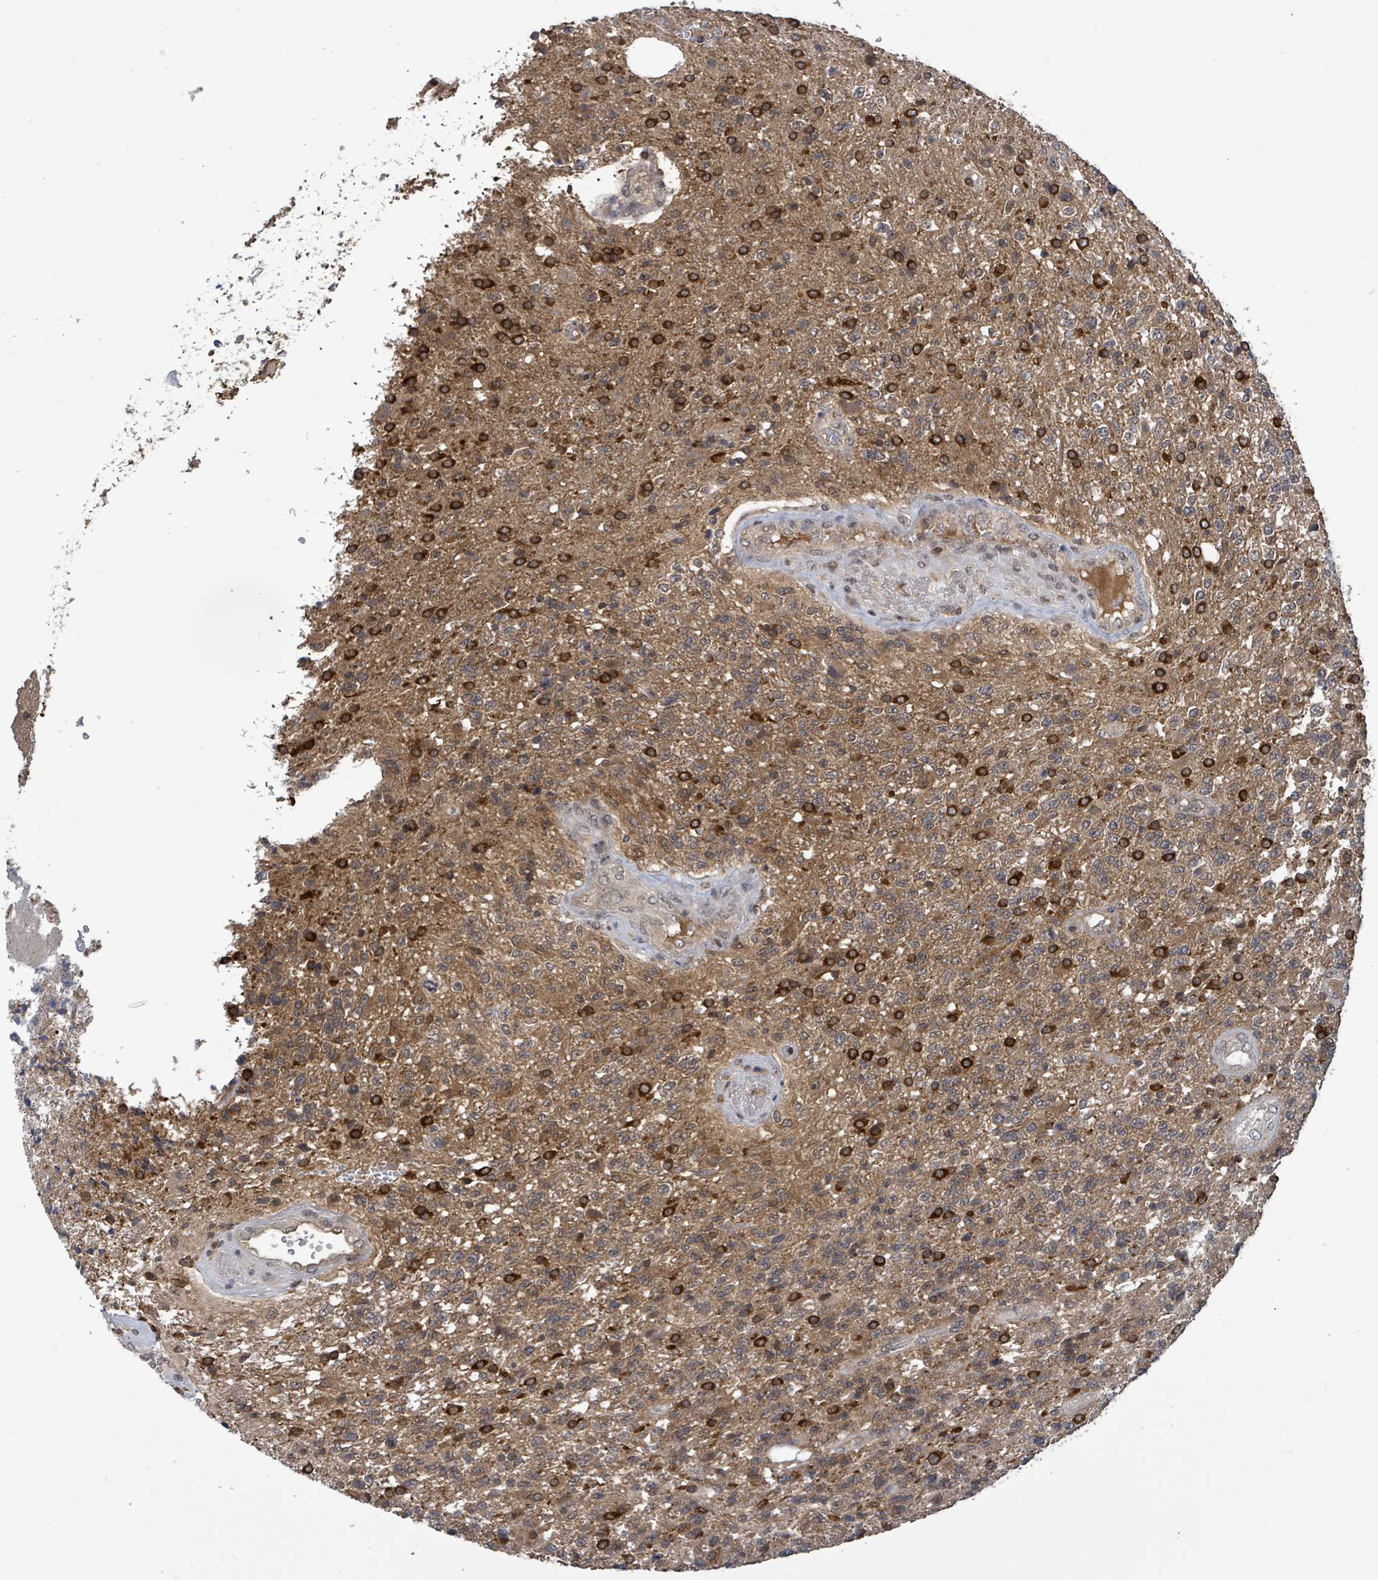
{"staining": {"intensity": "strong", "quantity": "25%-75%", "location": "cytoplasmic/membranous"}, "tissue": "glioma", "cell_type": "Tumor cells", "image_type": "cancer", "snomed": [{"axis": "morphology", "description": "Glioma, malignant, High grade"}, {"axis": "topography", "description": "Brain"}], "caption": "Immunohistochemistry of human glioma reveals high levels of strong cytoplasmic/membranous expression in approximately 25%-75% of tumor cells. The protein of interest is stained brown, and the nuclei are stained in blue (DAB IHC with brightfield microscopy, high magnification).", "gene": "FBXO6", "patient": {"sex": "male", "age": 56}}